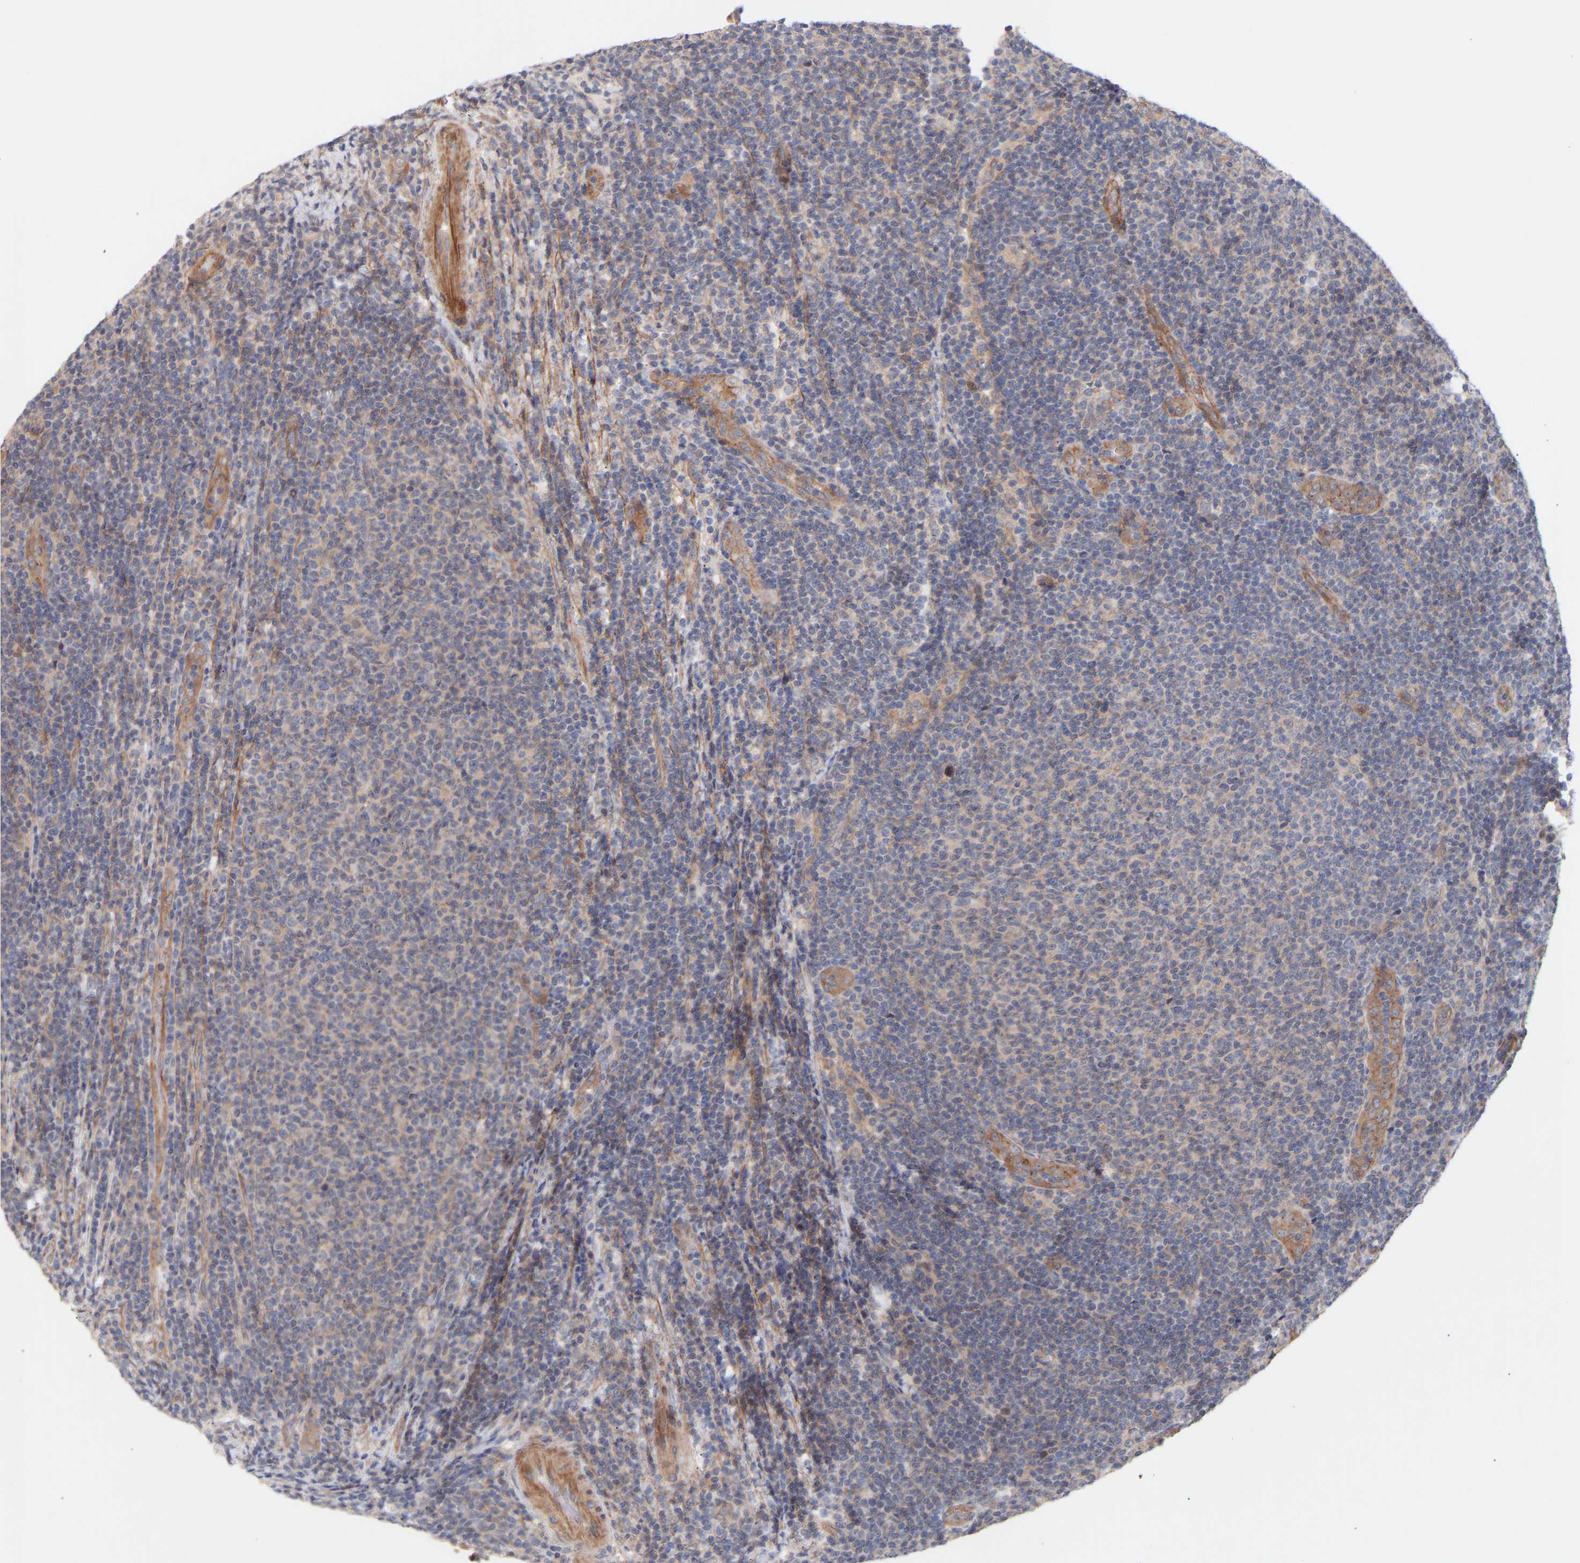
{"staining": {"intensity": "weak", "quantity": "<25%", "location": "cytoplasmic/membranous"}, "tissue": "lymphoma", "cell_type": "Tumor cells", "image_type": "cancer", "snomed": [{"axis": "morphology", "description": "Malignant lymphoma, non-Hodgkin's type, Low grade"}, {"axis": "topography", "description": "Lymph node"}], "caption": "Tumor cells show no significant protein staining in malignant lymphoma, non-Hodgkin's type (low-grade).", "gene": "PDLIM5", "patient": {"sex": "male", "age": 66}}